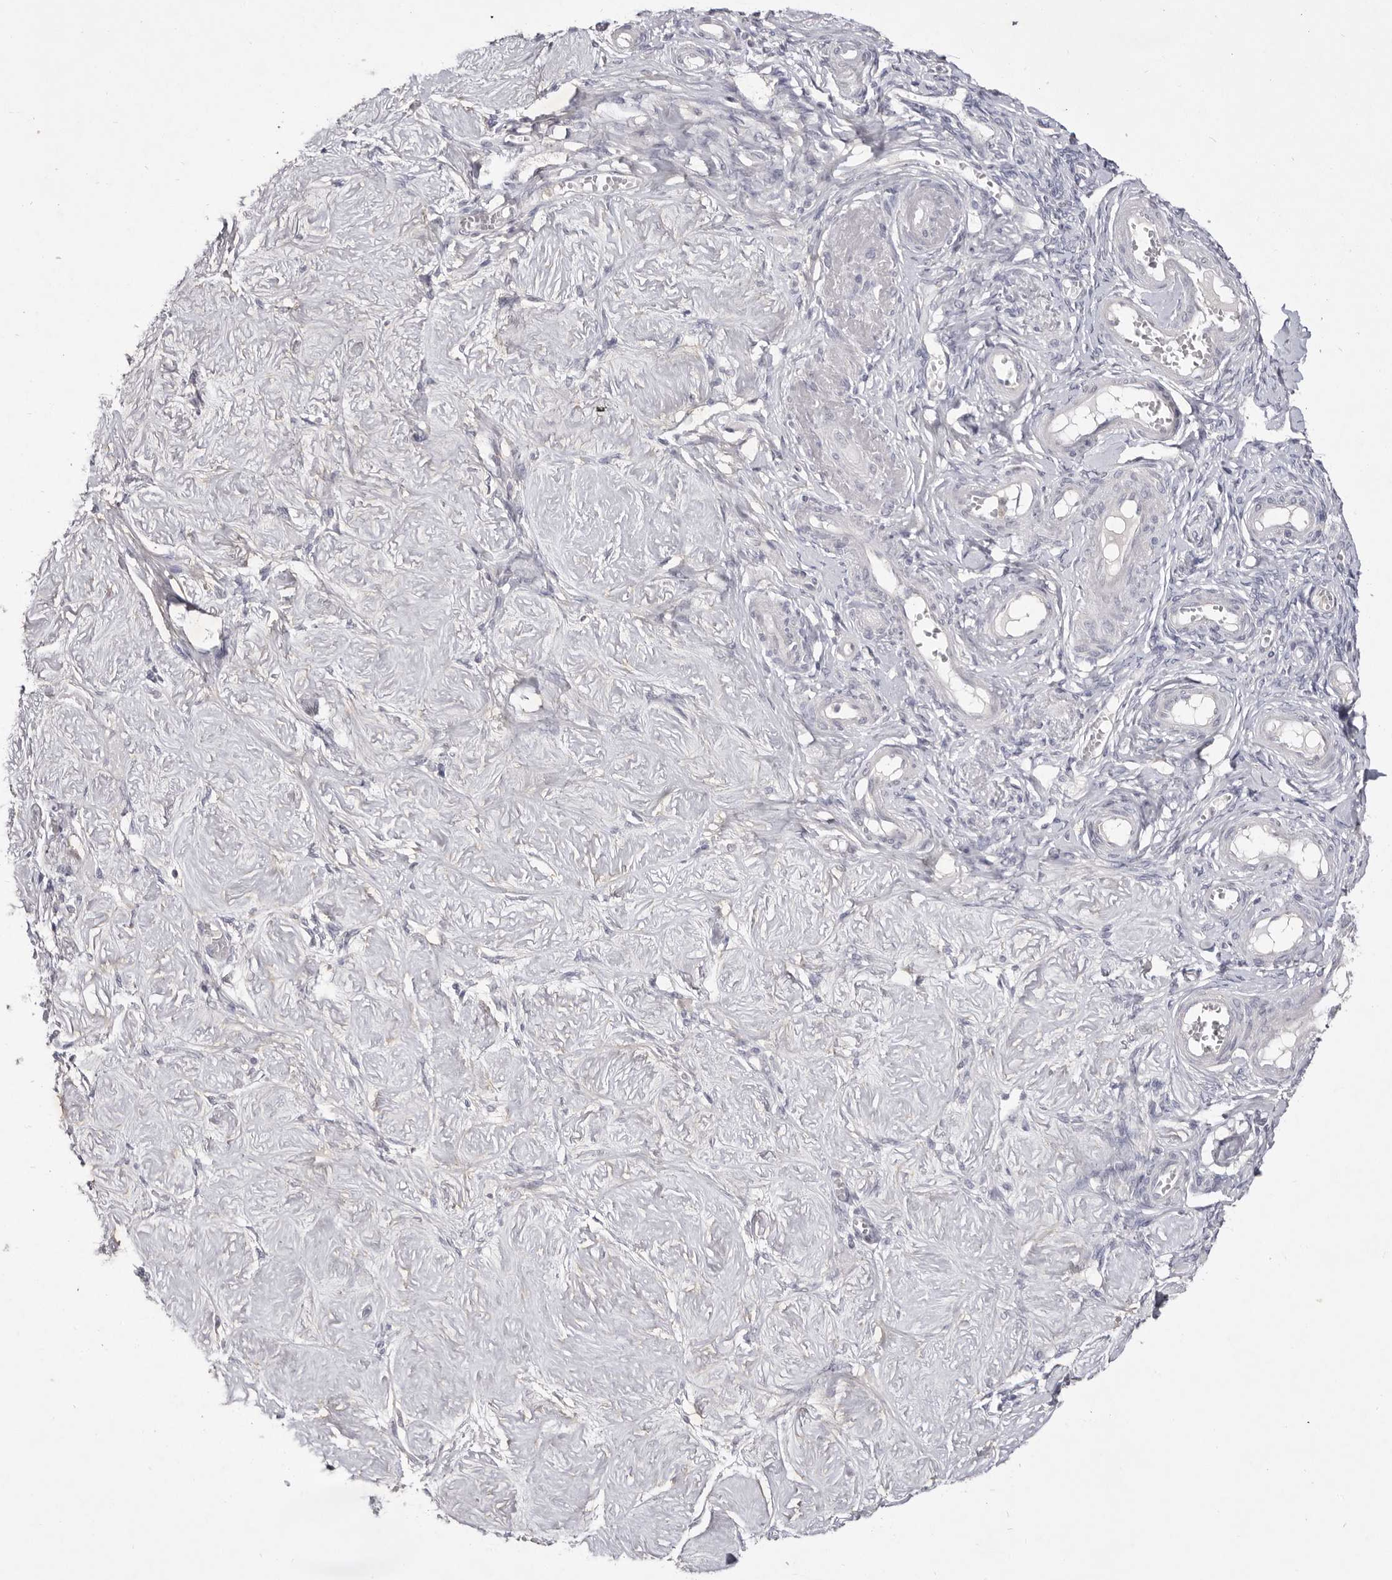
{"staining": {"intensity": "weak", "quantity": "25%-75%", "location": "cytoplasmic/membranous"}, "tissue": "adipose tissue", "cell_type": "Adipocytes", "image_type": "normal", "snomed": [{"axis": "morphology", "description": "Normal tissue, NOS"}, {"axis": "topography", "description": "Vascular tissue"}, {"axis": "topography", "description": "Fallopian tube"}, {"axis": "topography", "description": "Ovary"}], "caption": "Immunohistochemistry staining of unremarkable adipose tissue, which demonstrates low levels of weak cytoplasmic/membranous positivity in approximately 25%-75% of adipocytes indicating weak cytoplasmic/membranous protein staining. The staining was performed using DAB (3,3'-diaminobenzidine) (brown) for protein detection and nuclei were counterstained in hematoxylin (blue).", "gene": "GPR84", "patient": {"sex": "female", "age": 67}}